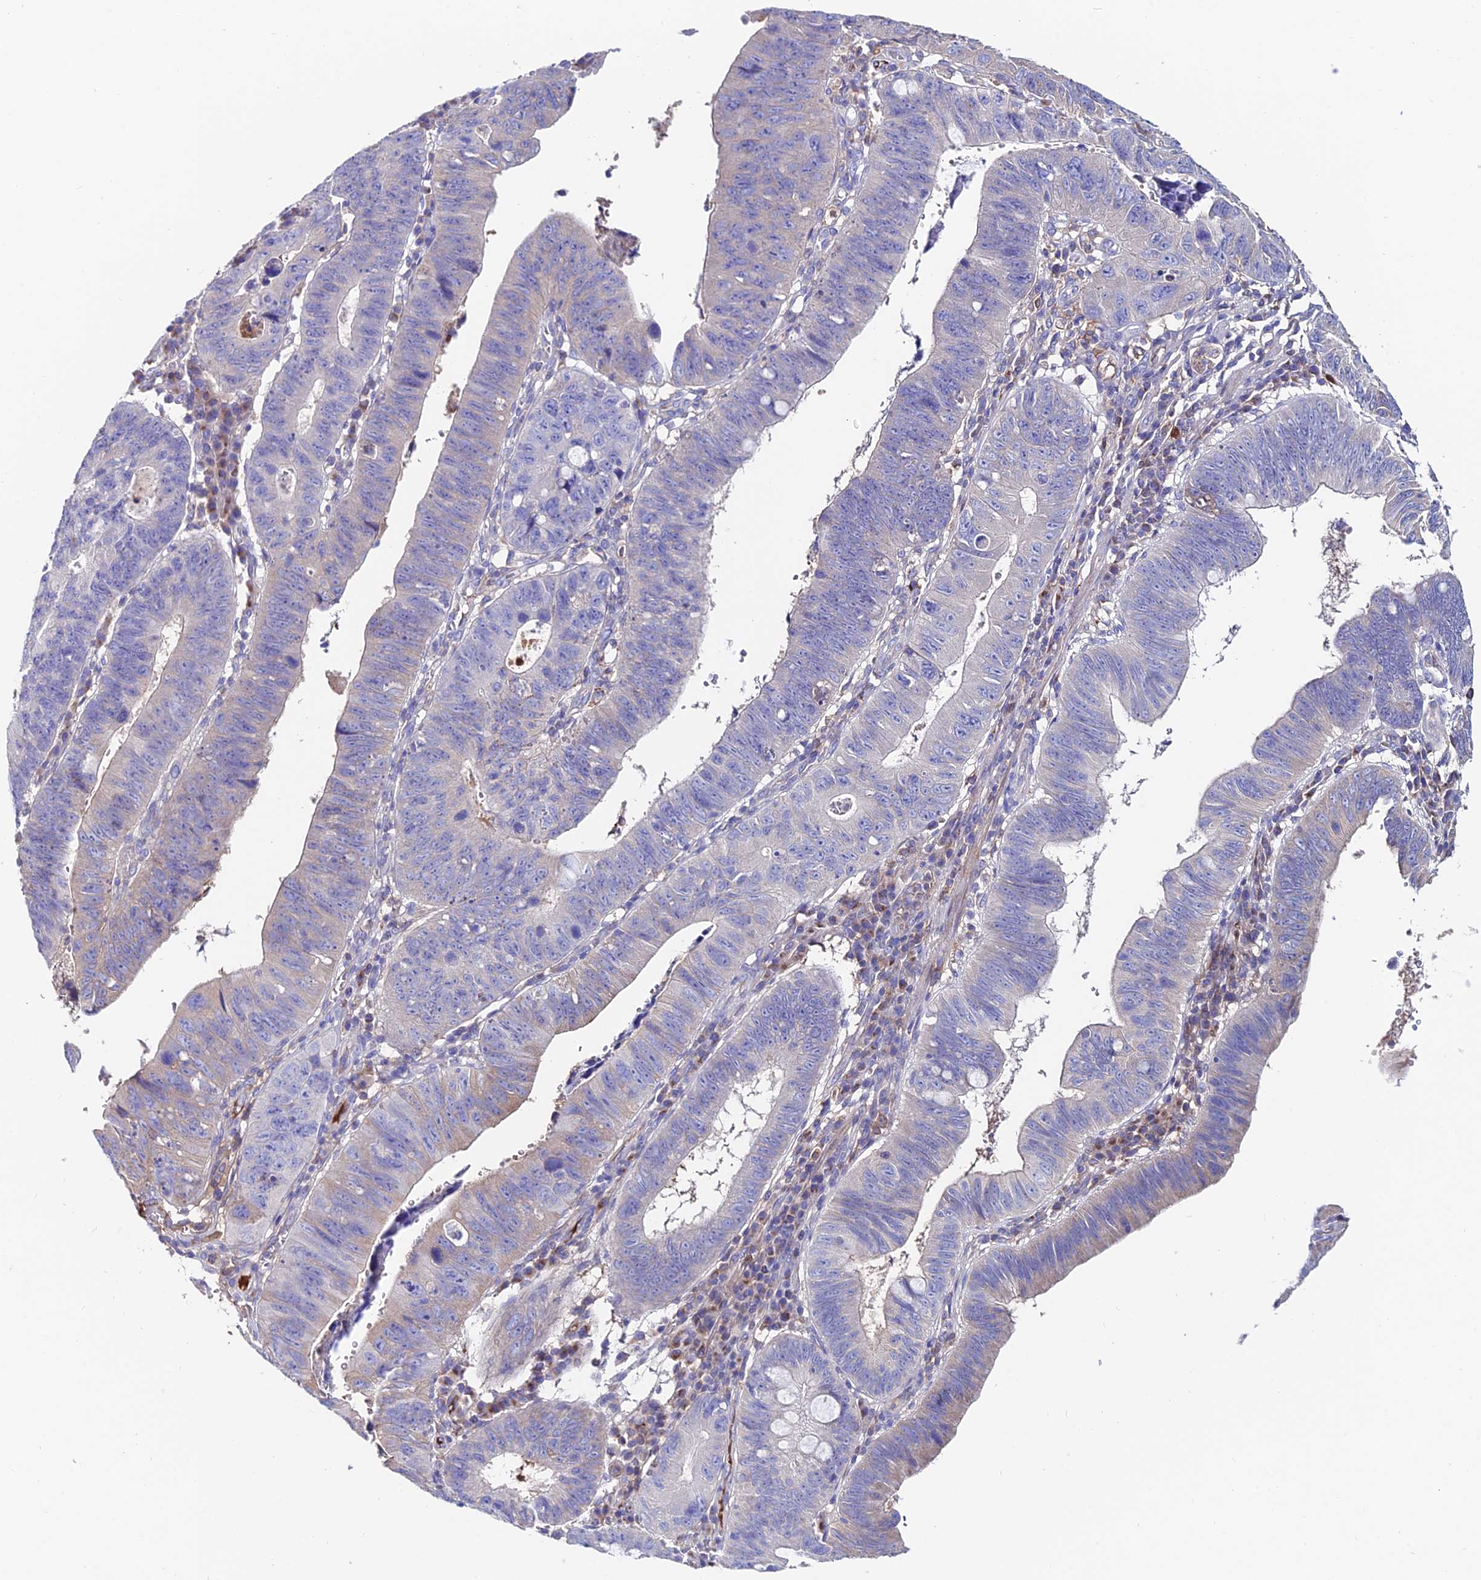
{"staining": {"intensity": "weak", "quantity": "<25%", "location": "cytoplasmic/membranous"}, "tissue": "stomach cancer", "cell_type": "Tumor cells", "image_type": "cancer", "snomed": [{"axis": "morphology", "description": "Adenocarcinoma, NOS"}, {"axis": "topography", "description": "Stomach"}], "caption": "Immunohistochemical staining of human stomach cancer exhibits no significant expression in tumor cells. (Immunohistochemistry (ihc), brightfield microscopy, high magnification).", "gene": "SLC25A16", "patient": {"sex": "male", "age": 59}}